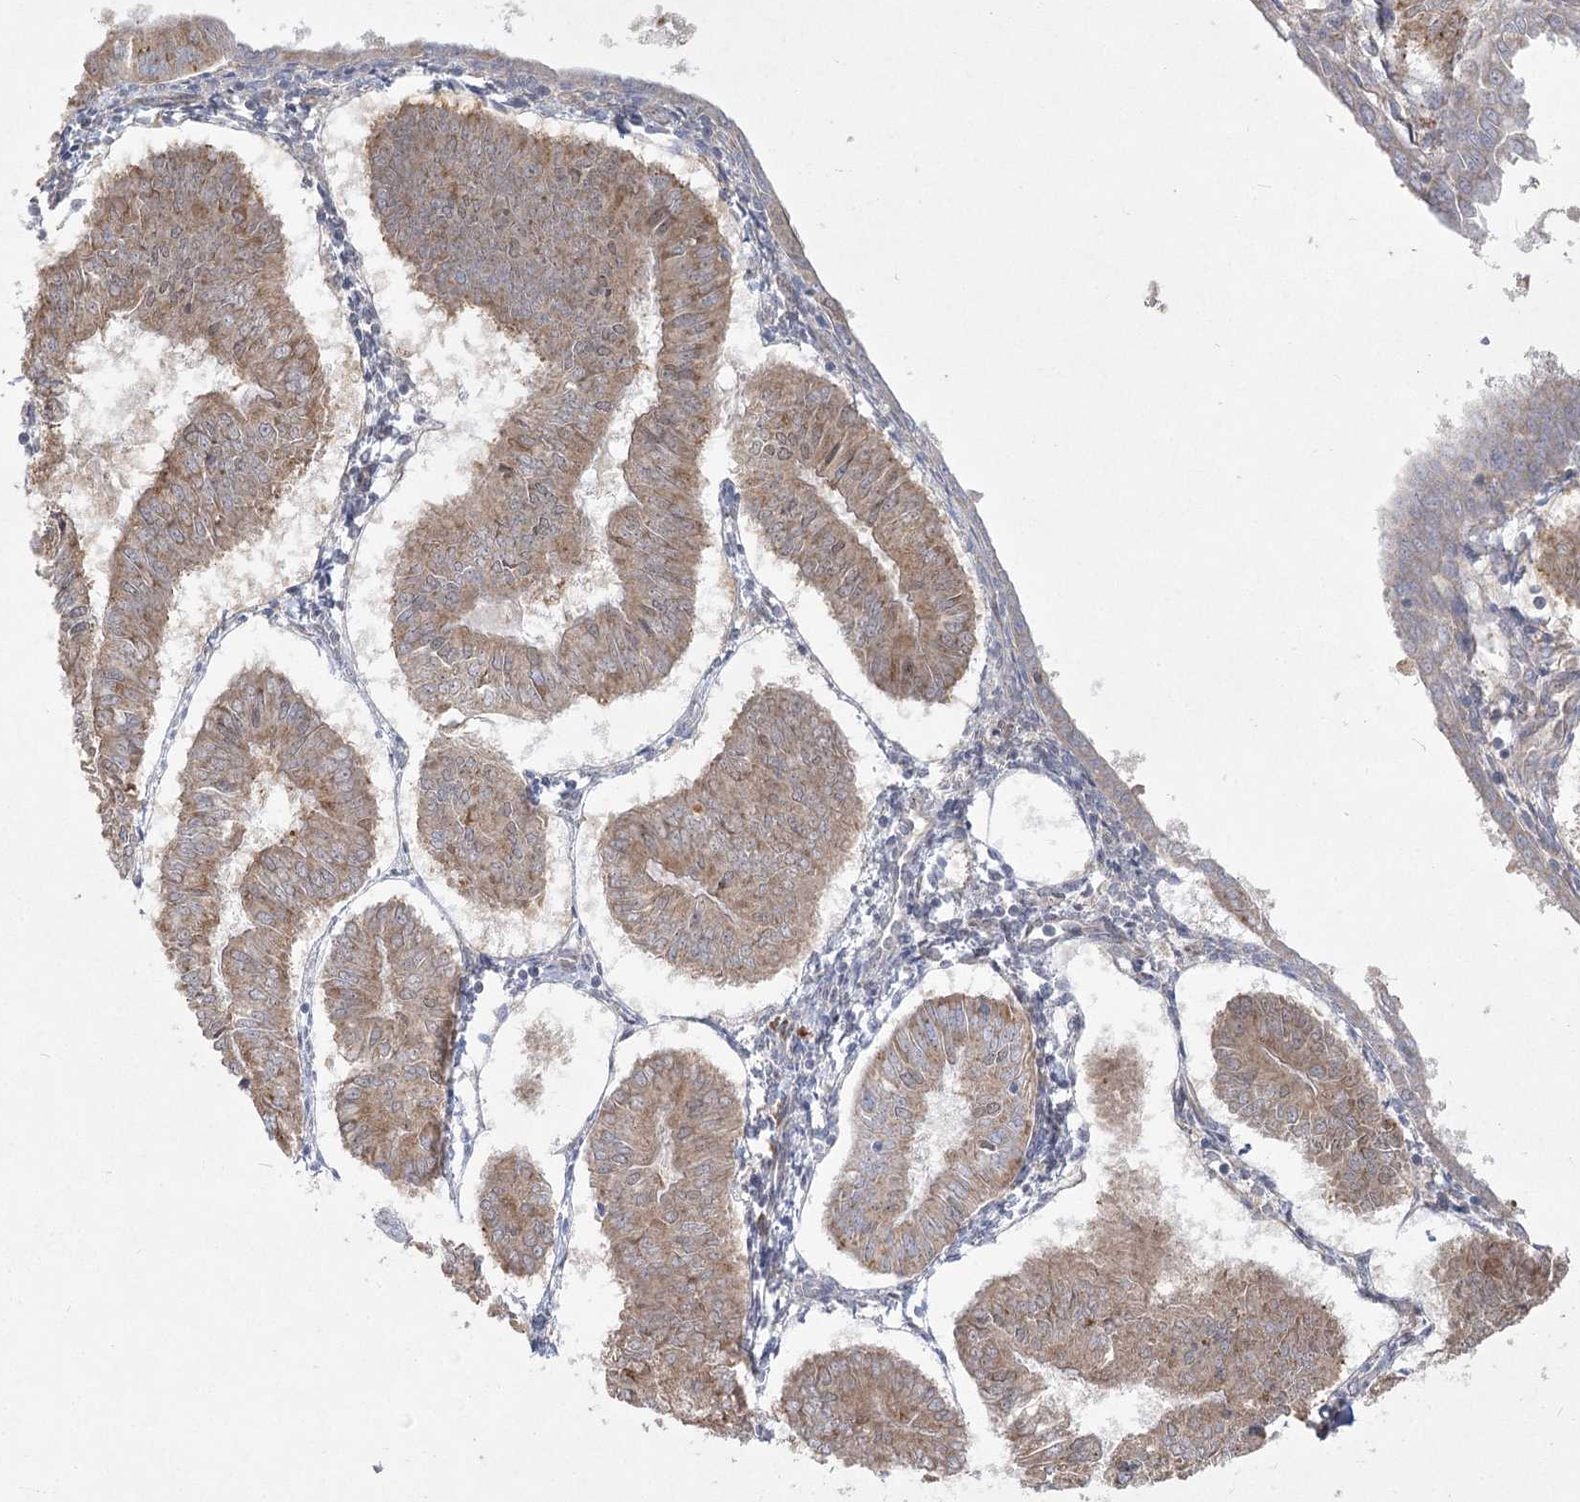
{"staining": {"intensity": "moderate", "quantity": ">75%", "location": "cytoplasmic/membranous"}, "tissue": "endometrial cancer", "cell_type": "Tumor cells", "image_type": "cancer", "snomed": [{"axis": "morphology", "description": "Adenocarcinoma, NOS"}, {"axis": "topography", "description": "Endometrium"}], "caption": "Endometrial cancer (adenocarcinoma) stained with a brown dye exhibits moderate cytoplasmic/membranous positive positivity in approximately >75% of tumor cells.", "gene": "CAMTA1", "patient": {"sex": "female", "age": 58}}